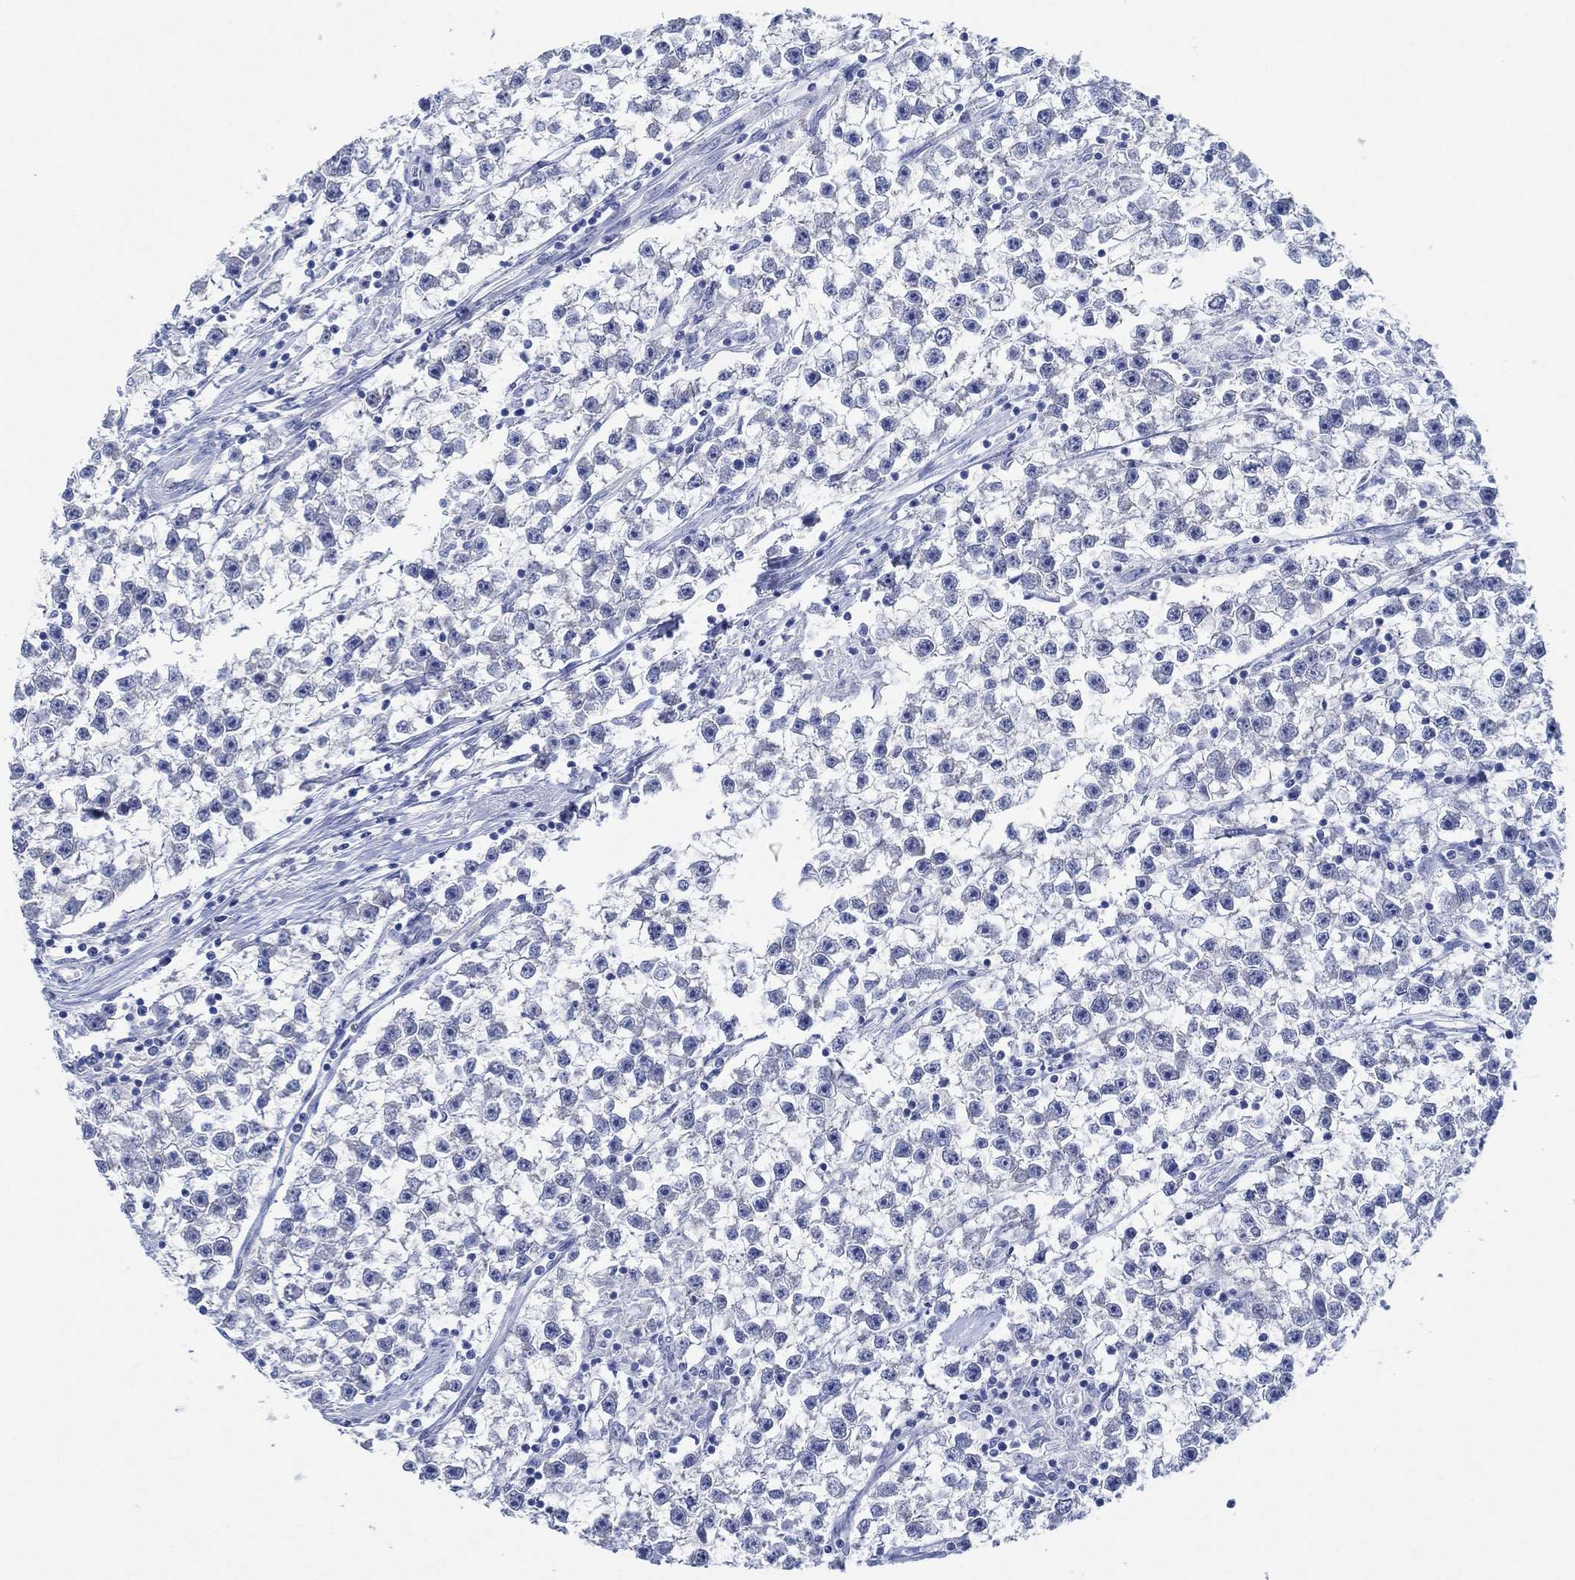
{"staining": {"intensity": "negative", "quantity": "none", "location": "none"}, "tissue": "testis cancer", "cell_type": "Tumor cells", "image_type": "cancer", "snomed": [{"axis": "morphology", "description": "Seminoma, NOS"}, {"axis": "topography", "description": "Testis"}], "caption": "Tumor cells are negative for protein expression in human seminoma (testis).", "gene": "ZNF671", "patient": {"sex": "male", "age": 59}}